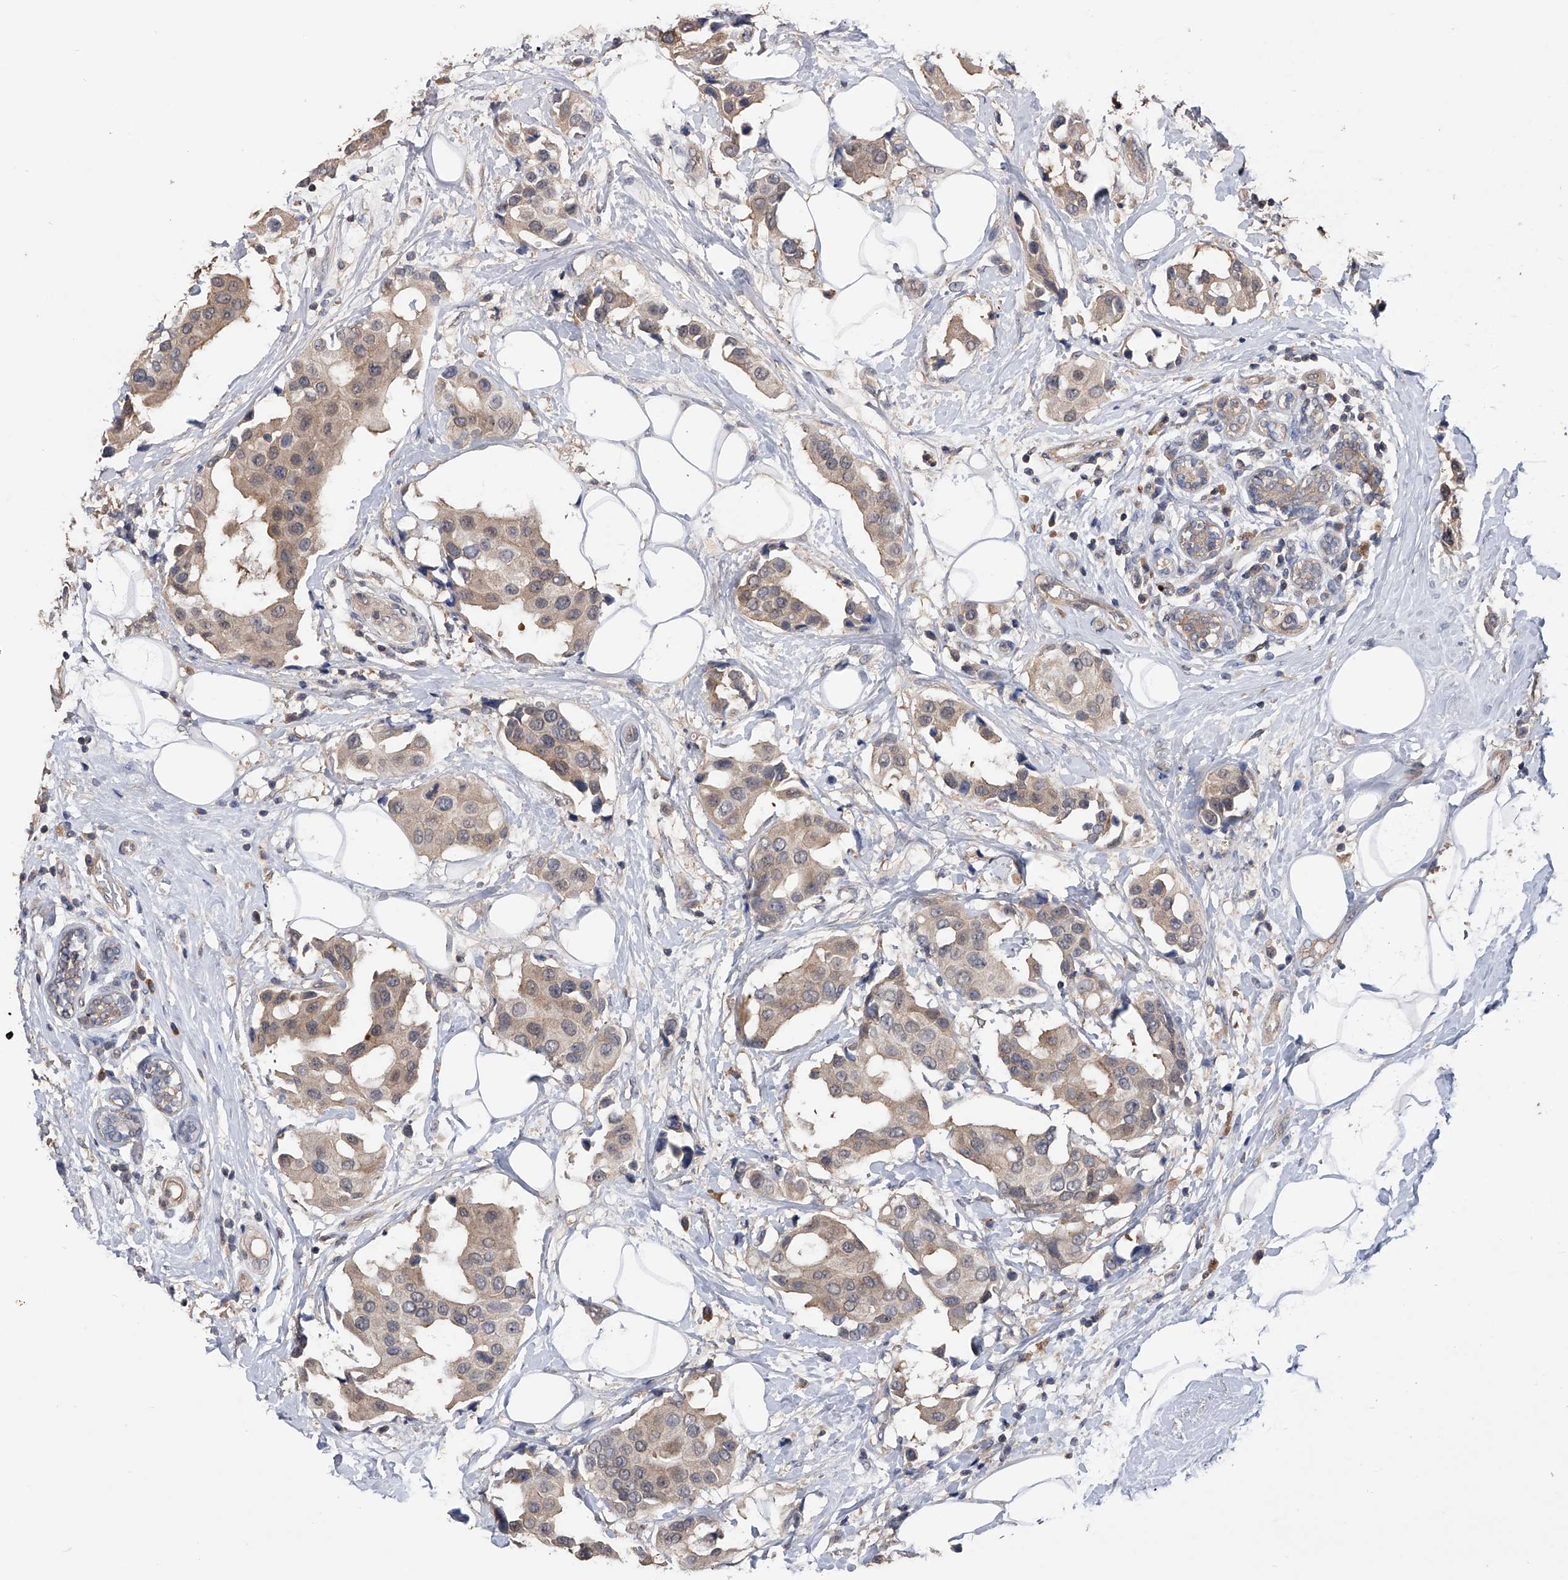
{"staining": {"intensity": "weak", "quantity": "<25%", "location": "cytoplasmic/membranous"}, "tissue": "breast cancer", "cell_type": "Tumor cells", "image_type": "cancer", "snomed": [{"axis": "morphology", "description": "Normal tissue, NOS"}, {"axis": "morphology", "description": "Duct carcinoma"}, {"axis": "topography", "description": "Breast"}], "caption": "Breast cancer (invasive ductal carcinoma) was stained to show a protein in brown. There is no significant positivity in tumor cells. The staining is performed using DAB (3,3'-diaminobenzidine) brown chromogen with nuclei counter-stained in using hematoxylin.", "gene": "CFAP298", "patient": {"sex": "female", "age": 39}}